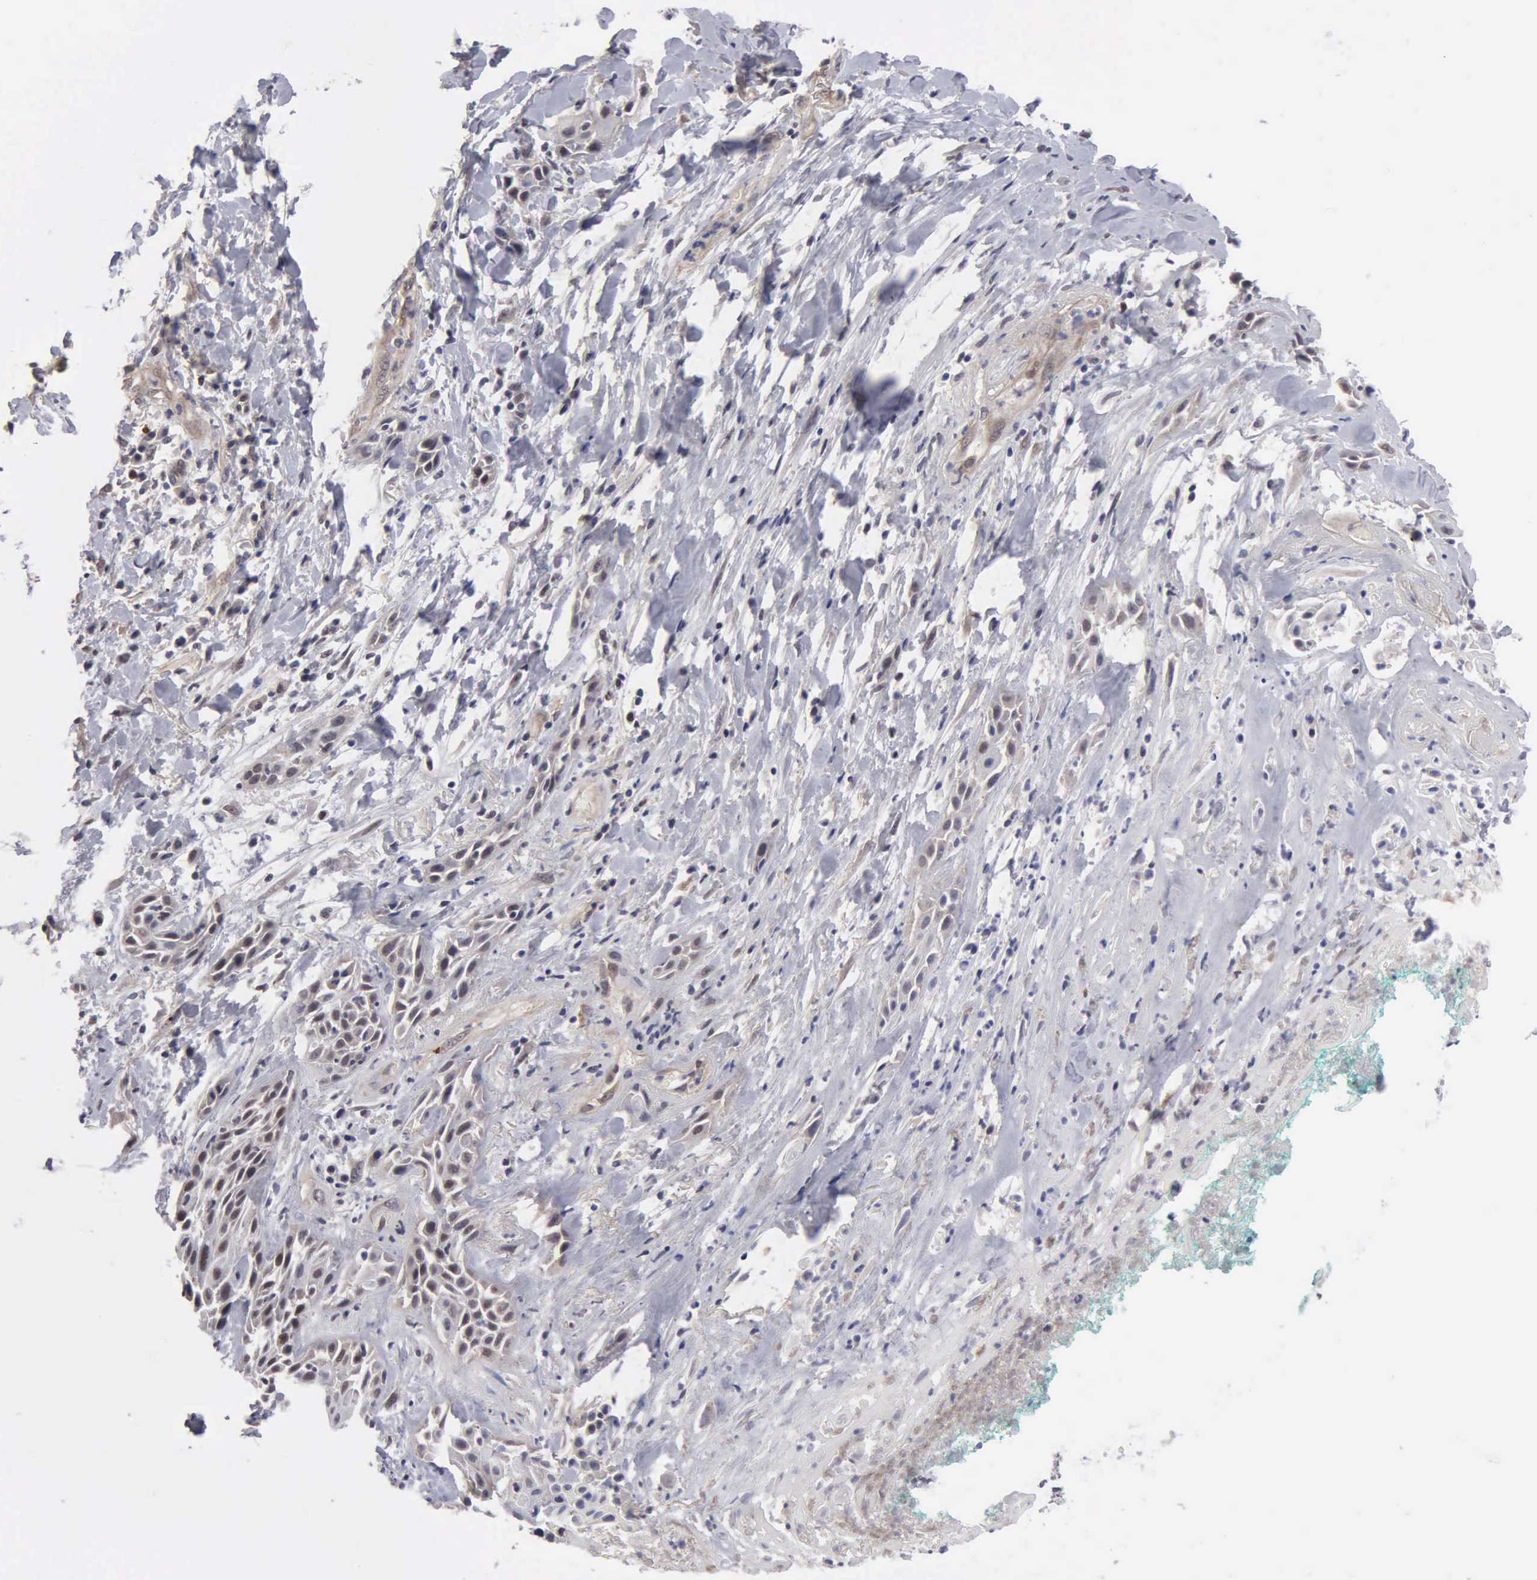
{"staining": {"intensity": "weak", "quantity": "25%-75%", "location": "nuclear"}, "tissue": "skin cancer", "cell_type": "Tumor cells", "image_type": "cancer", "snomed": [{"axis": "morphology", "description": "Squamous cell carcinoma, NOS"}, {"axis": "topography", "description": "Skin"}, {"axis": "topography", "description": "Anal"}], "caption": "Protein staining of squamous cell carcinoma (skin) tissue exhibits weak nuclear staining in about 25%-75% of tumor cells. Using DAB (brown) and hematoxylin (blue) stains, captured at high magnification using brightfield microscopy.", "gene": "ZBTB33", "patient": {"sex": "male", "age": 64}}